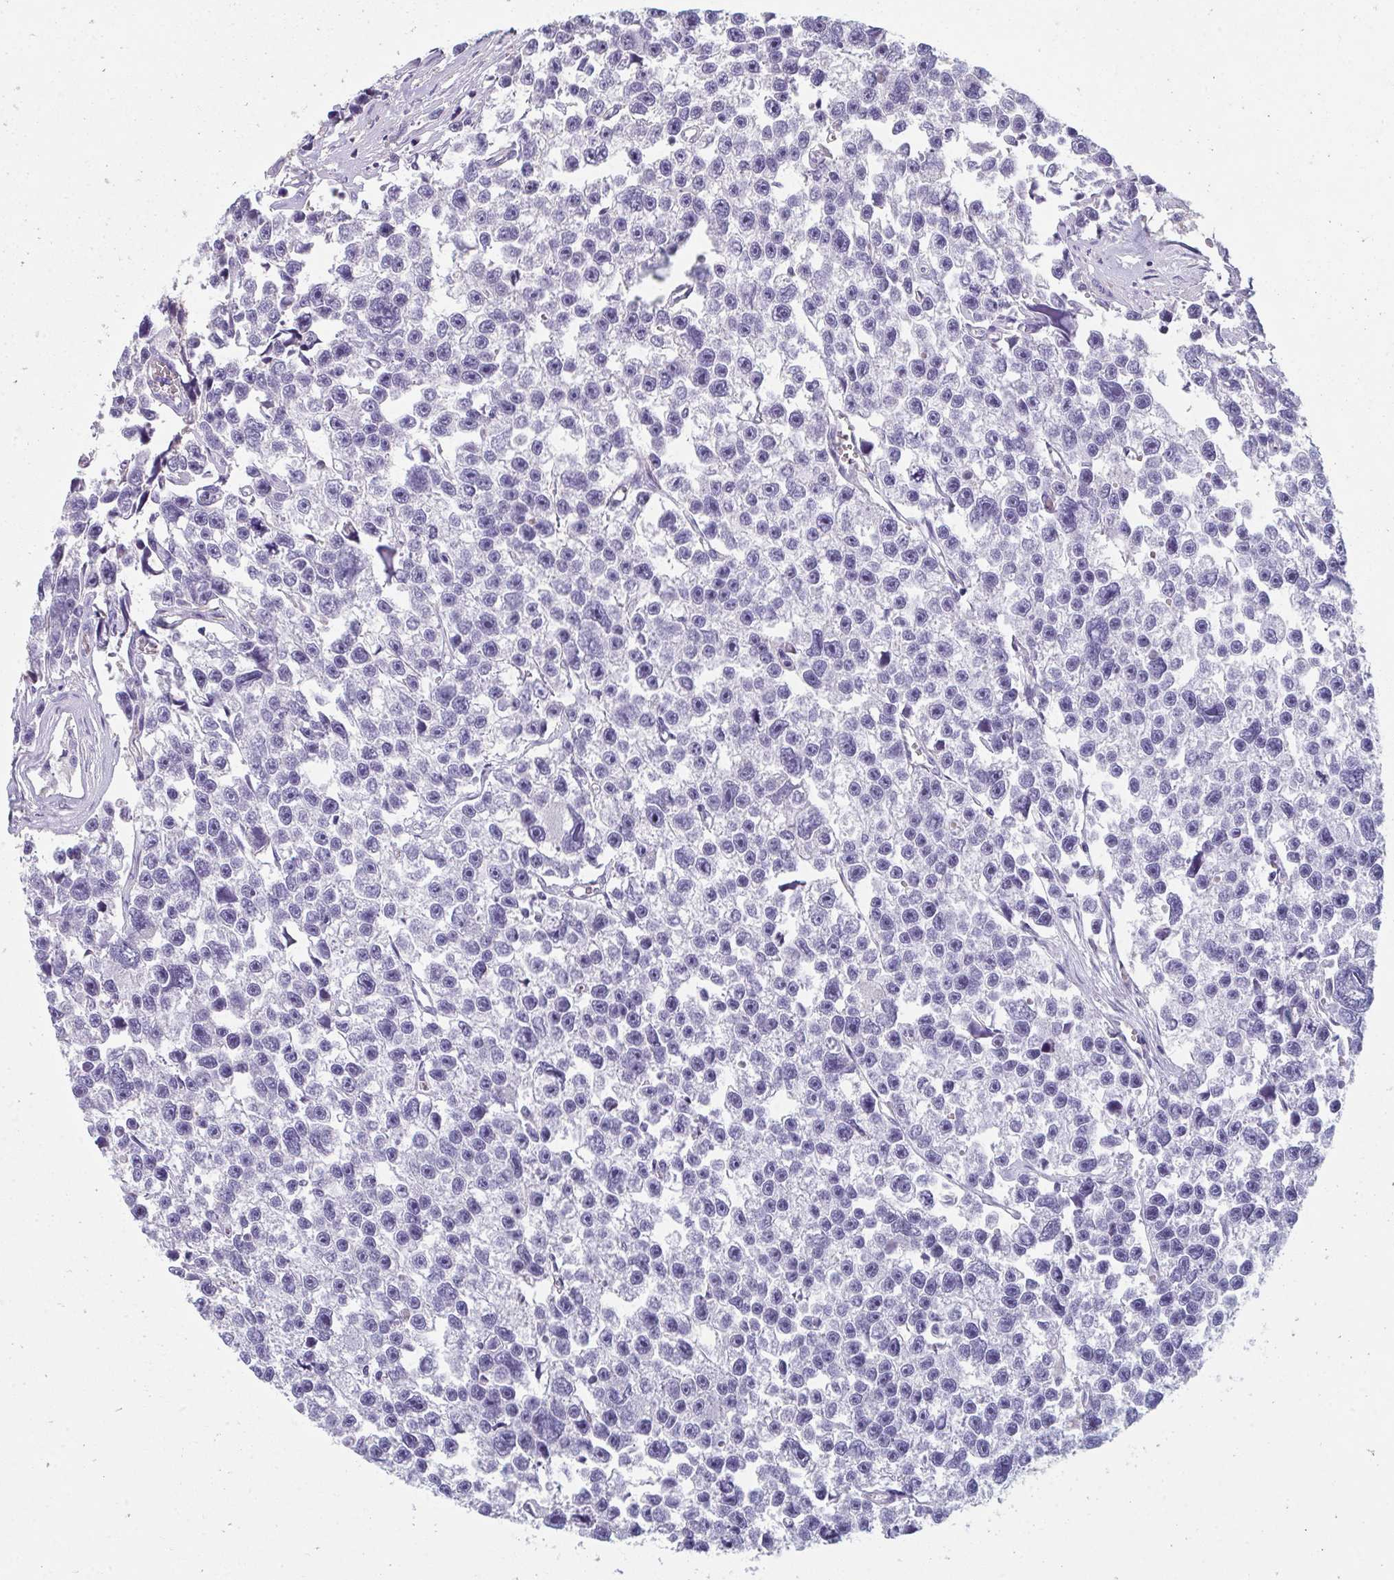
{"staining": {"intensity": "negative", "quantity": "none", "location": "none"}, "tissue": "testis cancer", "cell_type": "Tumor cells", "image_type": "cancer", "snomed": [{"axis": "morphology", "description": "Seminoma, NOS"}, {"axis": "topography", "description": "Testis"}], "caption": "Tumor cells show no significant protein expression in seminoma (testis). (Immunohistochemistry (ihc), brightfield microscopy, high magnification).", "gene": "EIF1AD", "patient": {"sex": "male", "age": 26}}